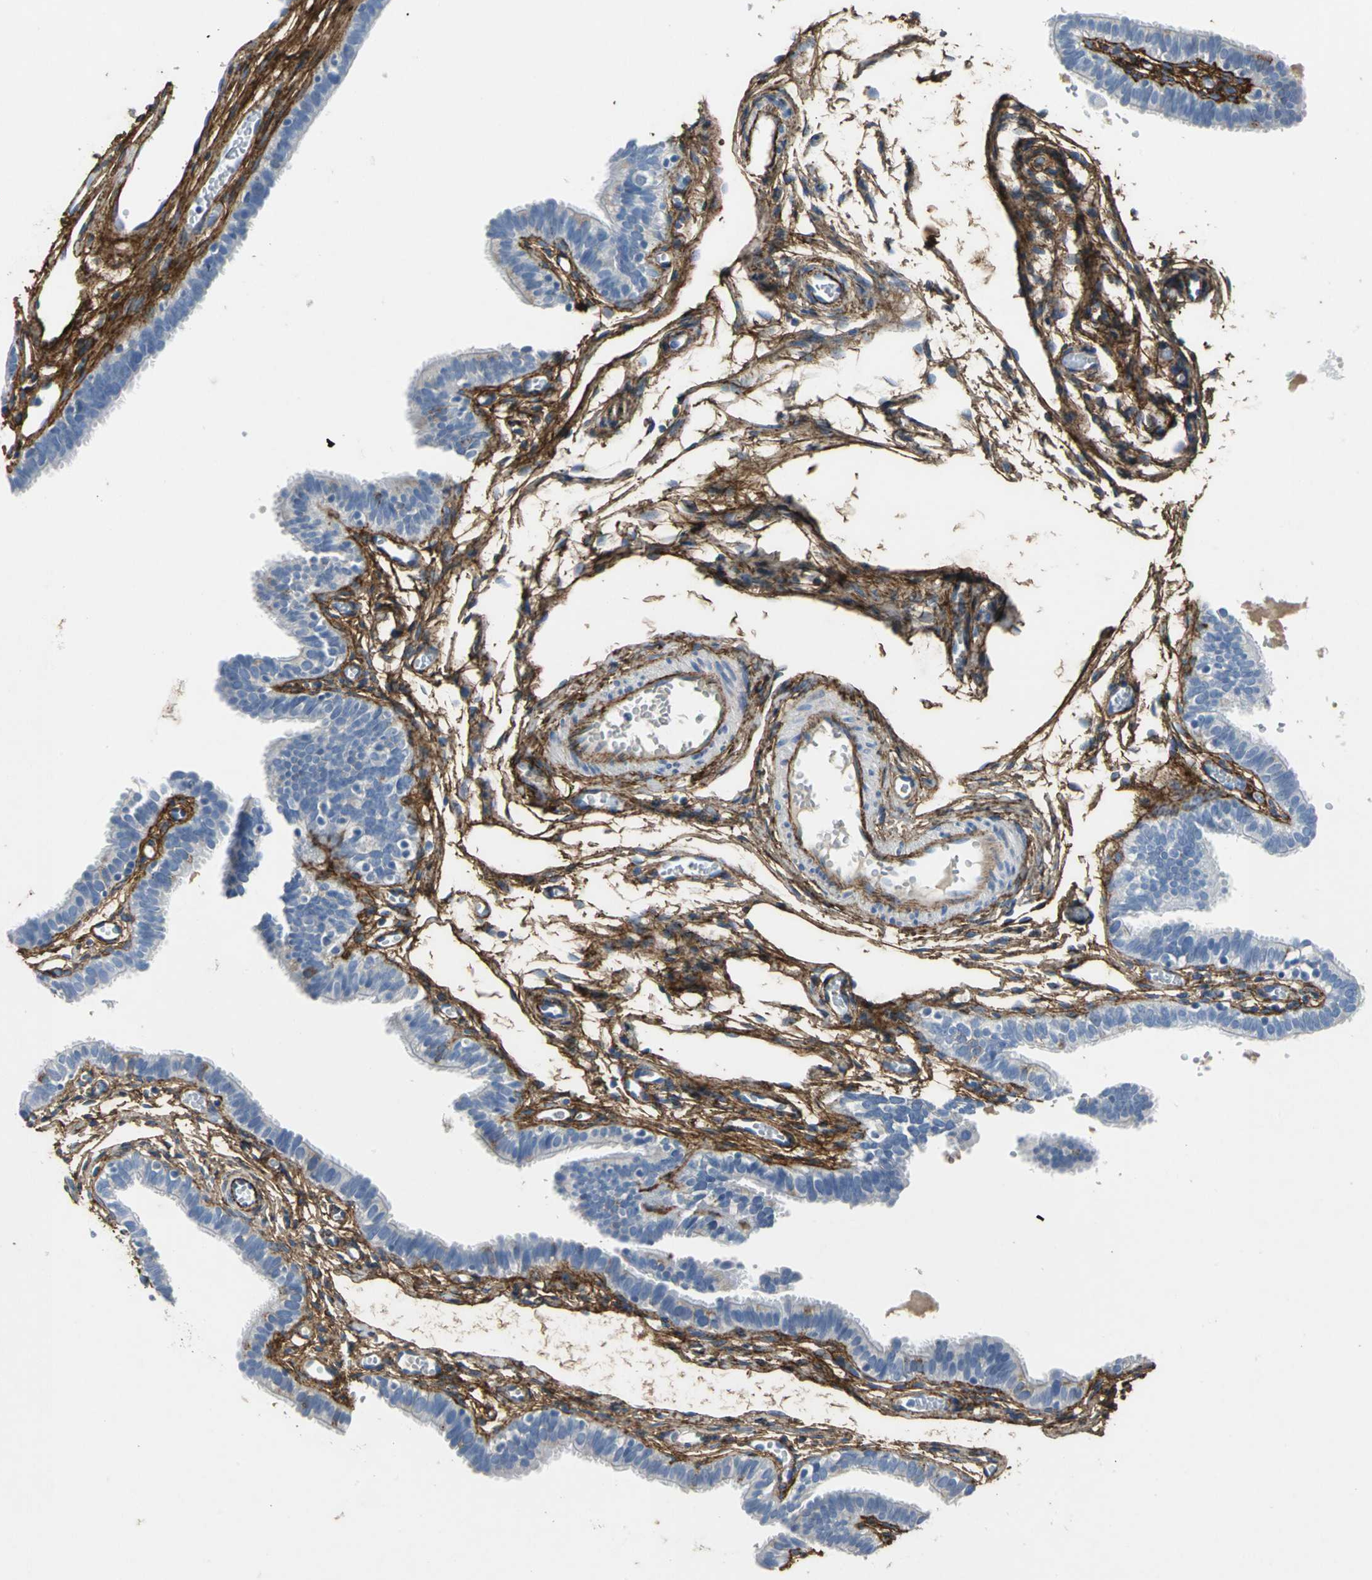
{"staining": {"intensity": "negative", "quantity": "none", "location": "none"}, "tissue": "fallopian tube", "cell_type": "Glandular cells", "image_type": "normal", "snomed": [{"axis": "morphology", "description": "Normal tissue, NOS"}, {"axis": "topography", "description": "Fallopian tube"}, {"axis": "topography", "description": "Placenta"}], "caption": "DAB (3,3'-diaminobenzidine) immunohistochemical staining of normal human fallopian tube exhibits no significant expression in glandular cells. (DAB (3,3'-diaminobenzidine) immunohistochemistry (IHC) with hematoxylin counter stain).", "gene": "EFNB3", "patient": {"sex": "female", "age": 34}}